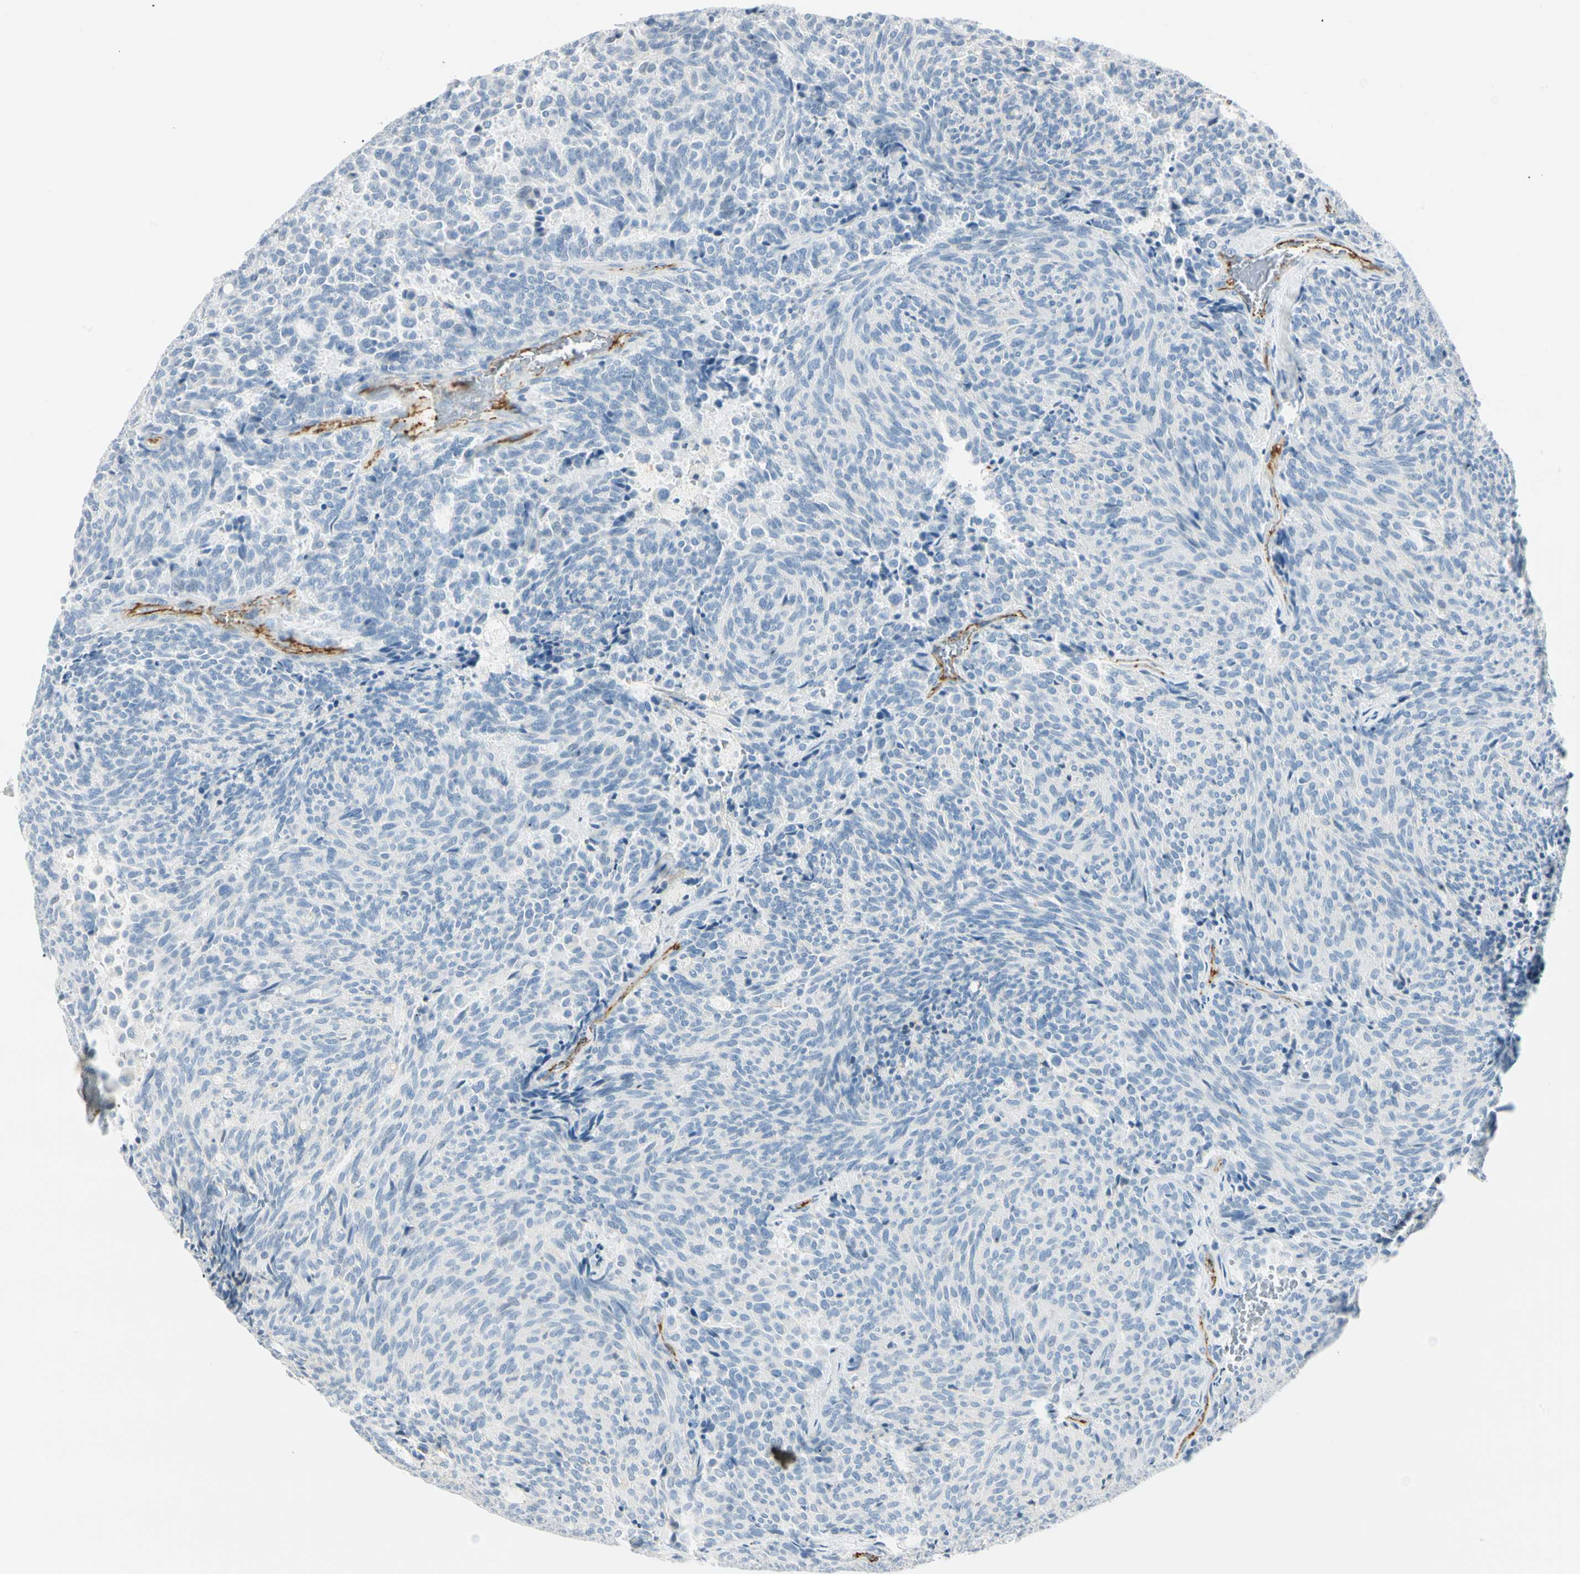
{"staining": {"intensity": "negative", "quantity": "none", "location": "none"}, "tissue": "carcinoid", "cell_type": "Tumor cells", "image_type": "cancer", "snomed": [{"axis": "morphology", "description": "Carcinoid, malignant, NOS"}, {"axis": "topography", "description": "Pancreas"}], "caption": "An IHC histopathology image of carcinoid is shown. There is no staining in tumor cells of carcinoid. Nuclei are stained in blue.", "gene": "VPS9D1", "patient": {"sex": "female", "age": 54}}